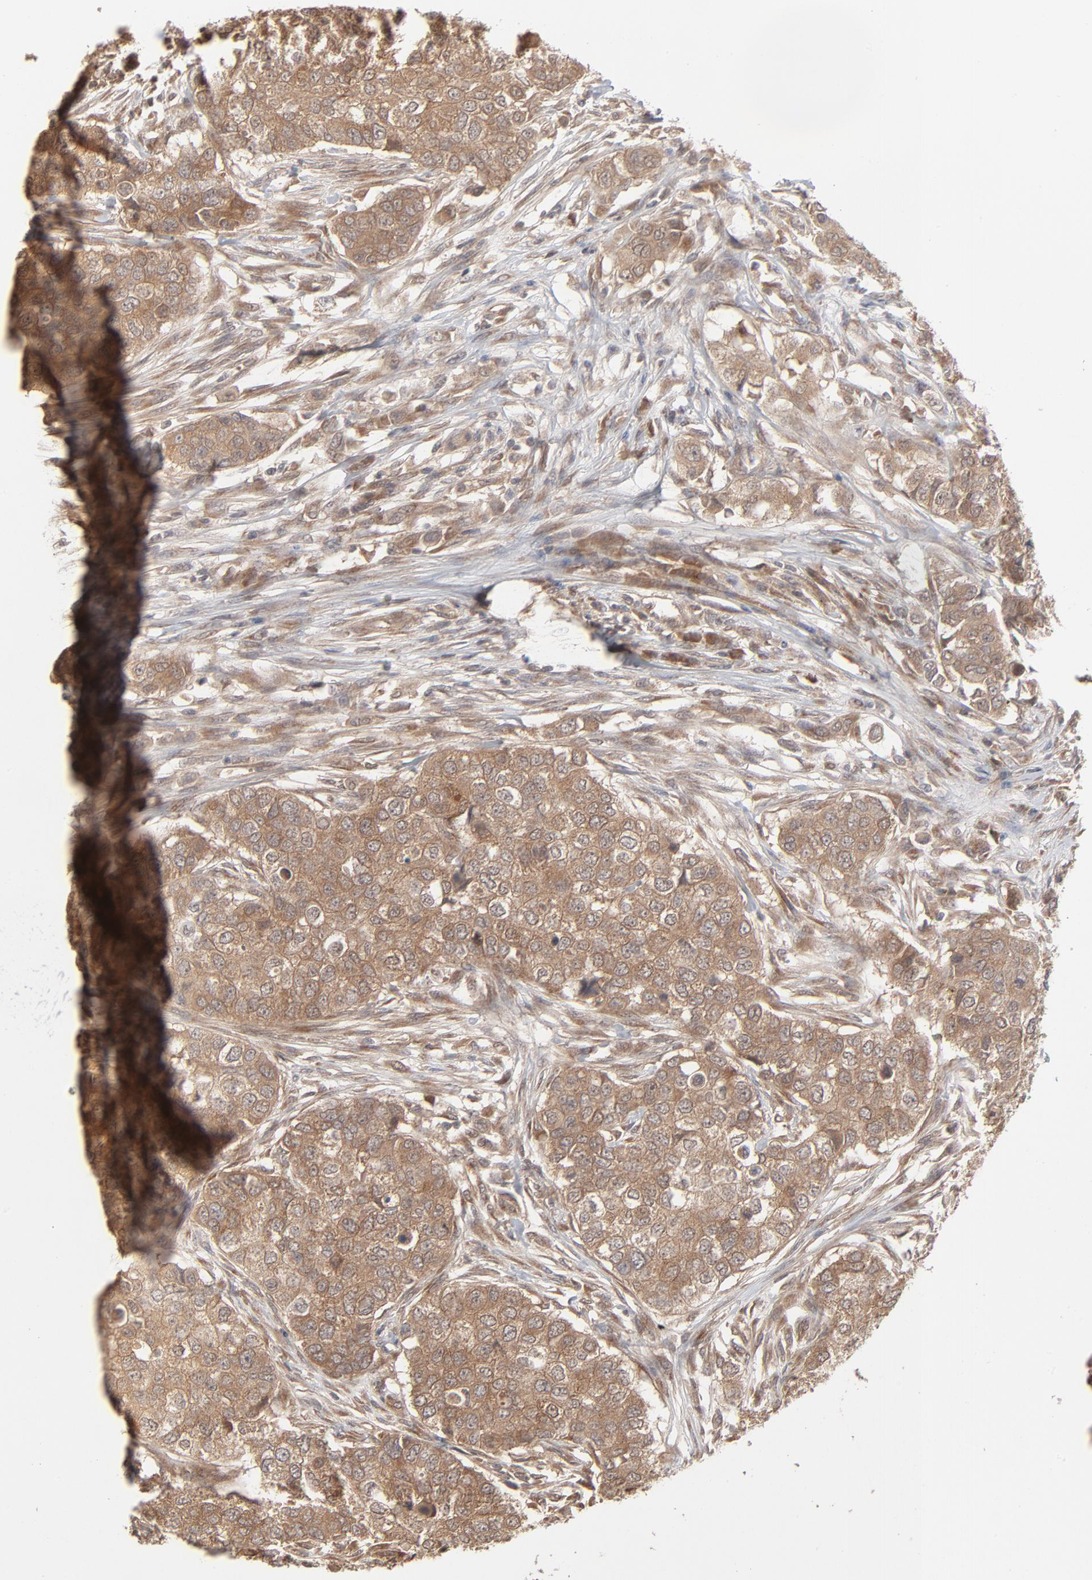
{"staining": {"intensity": "moderate", "quantity": ">75%", "location": "cytoplasmic/membranous"}, "tissue": "breast cancer", "cell_type": "Tumor cells", "image_type": "cancer", "snomed": [{"axis": "morphology", "description": "Normal tissue, NOS"}, {"axis": "morphology", "description": "Duct carcinoma"}, {"axis": "topography", "description": "Breast"}], "caption": "High-magnification brightfield microscopy of breast intraductal carcinoma stained with DAB (3,3'-diaminobenzidine) (brown) and counterstained with hematoxylin (blue). tumor cells exhibit moderate cytoplasmic/membranous expression is seen in approximately>75% of cells.", "gene": "SCFD1", "patient": {"sex": "female", "age": 49}}